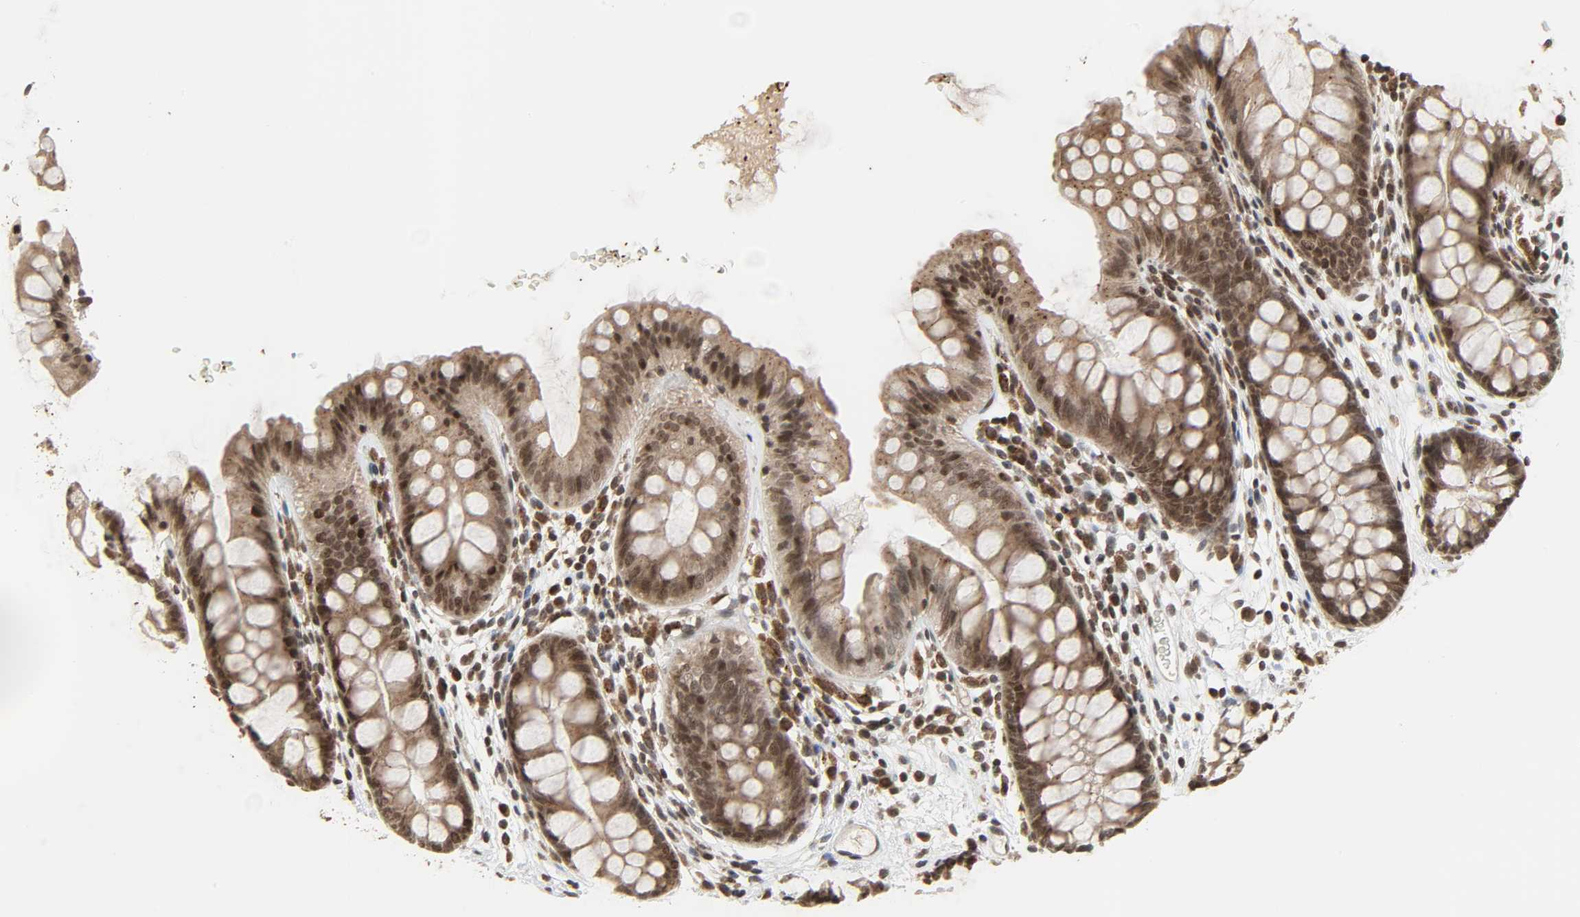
{"staining": {"intensity": "moderate", "quantity": ">75%", "location": "nuclear"}, "tissue": "colon", "cell_type": "Endothelial cells", "image_type": "normal", "snomed": [{"axis": "morphology", "description": "Normal tissue, NOS"}, {"axis": "topography", "description": "Smooth muscle"}, {"axis": "topography", "description": "Colon"}], "caption": "Endothelial cells display medium levels of moderate nuclear expression in approximately >75% of cells in normal colon.", "gene": "XRCC1", "patient": {"sex": "male", "age": 67}}